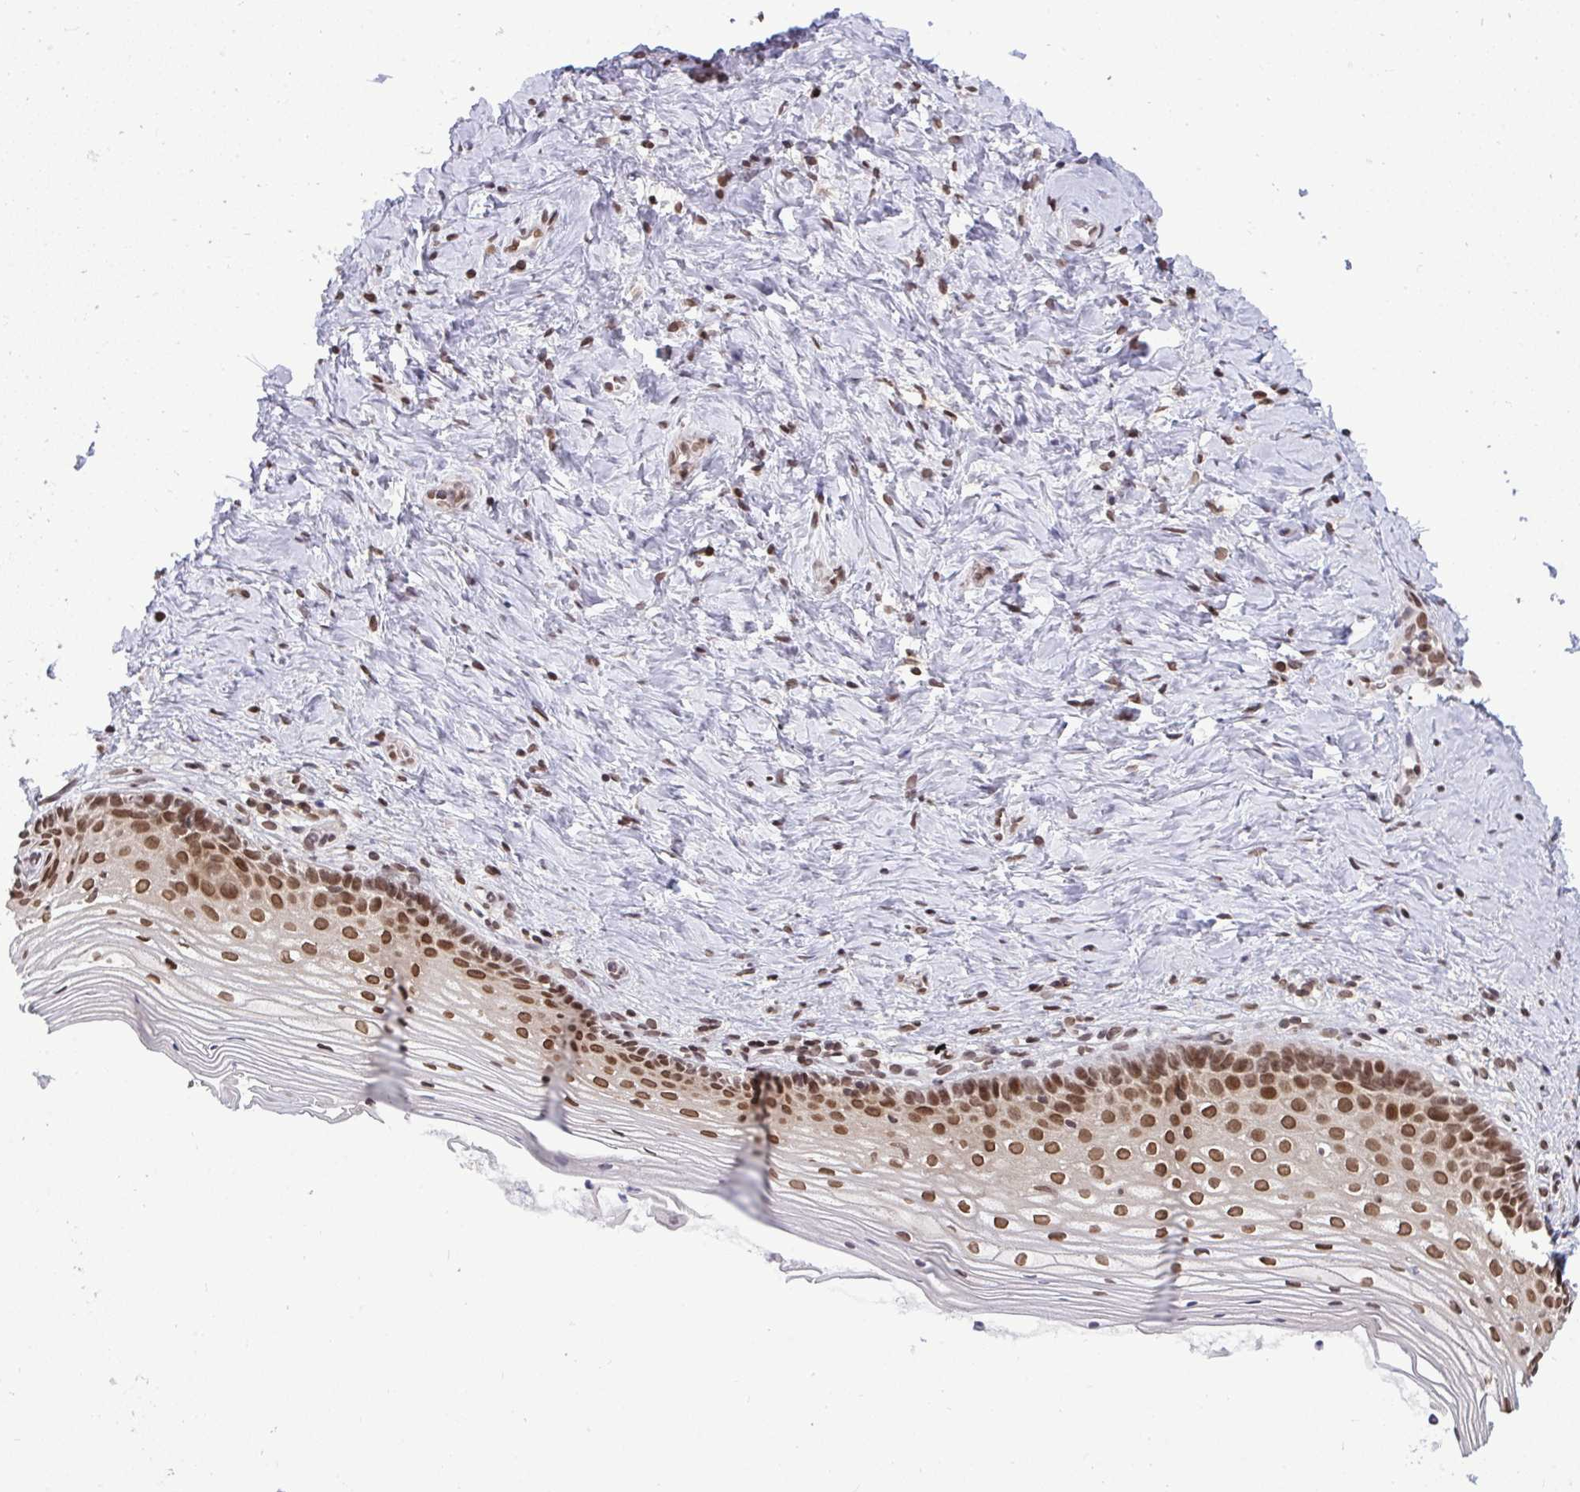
{"staining": {"intensity": "moderate", "quantity": ">75%", "location": "nuclear"}, "tissue": "vagina", "cell_type": "Squamous epithelial cells", "image_type": "normal", "snomed": [{"axis": "morphology", "description": "Normal tissue, NOS"}, {"axis": "topography", "description": "Vagina"}], "caption": "A histopathology image showing moderate nuclear staining in approximately >75% of squamous epithelial cells in normal vagina, as visualized by brown immunohistochemical staining.", "gene": "JPT1", "patient": {"sex": "female", "age": 45}}